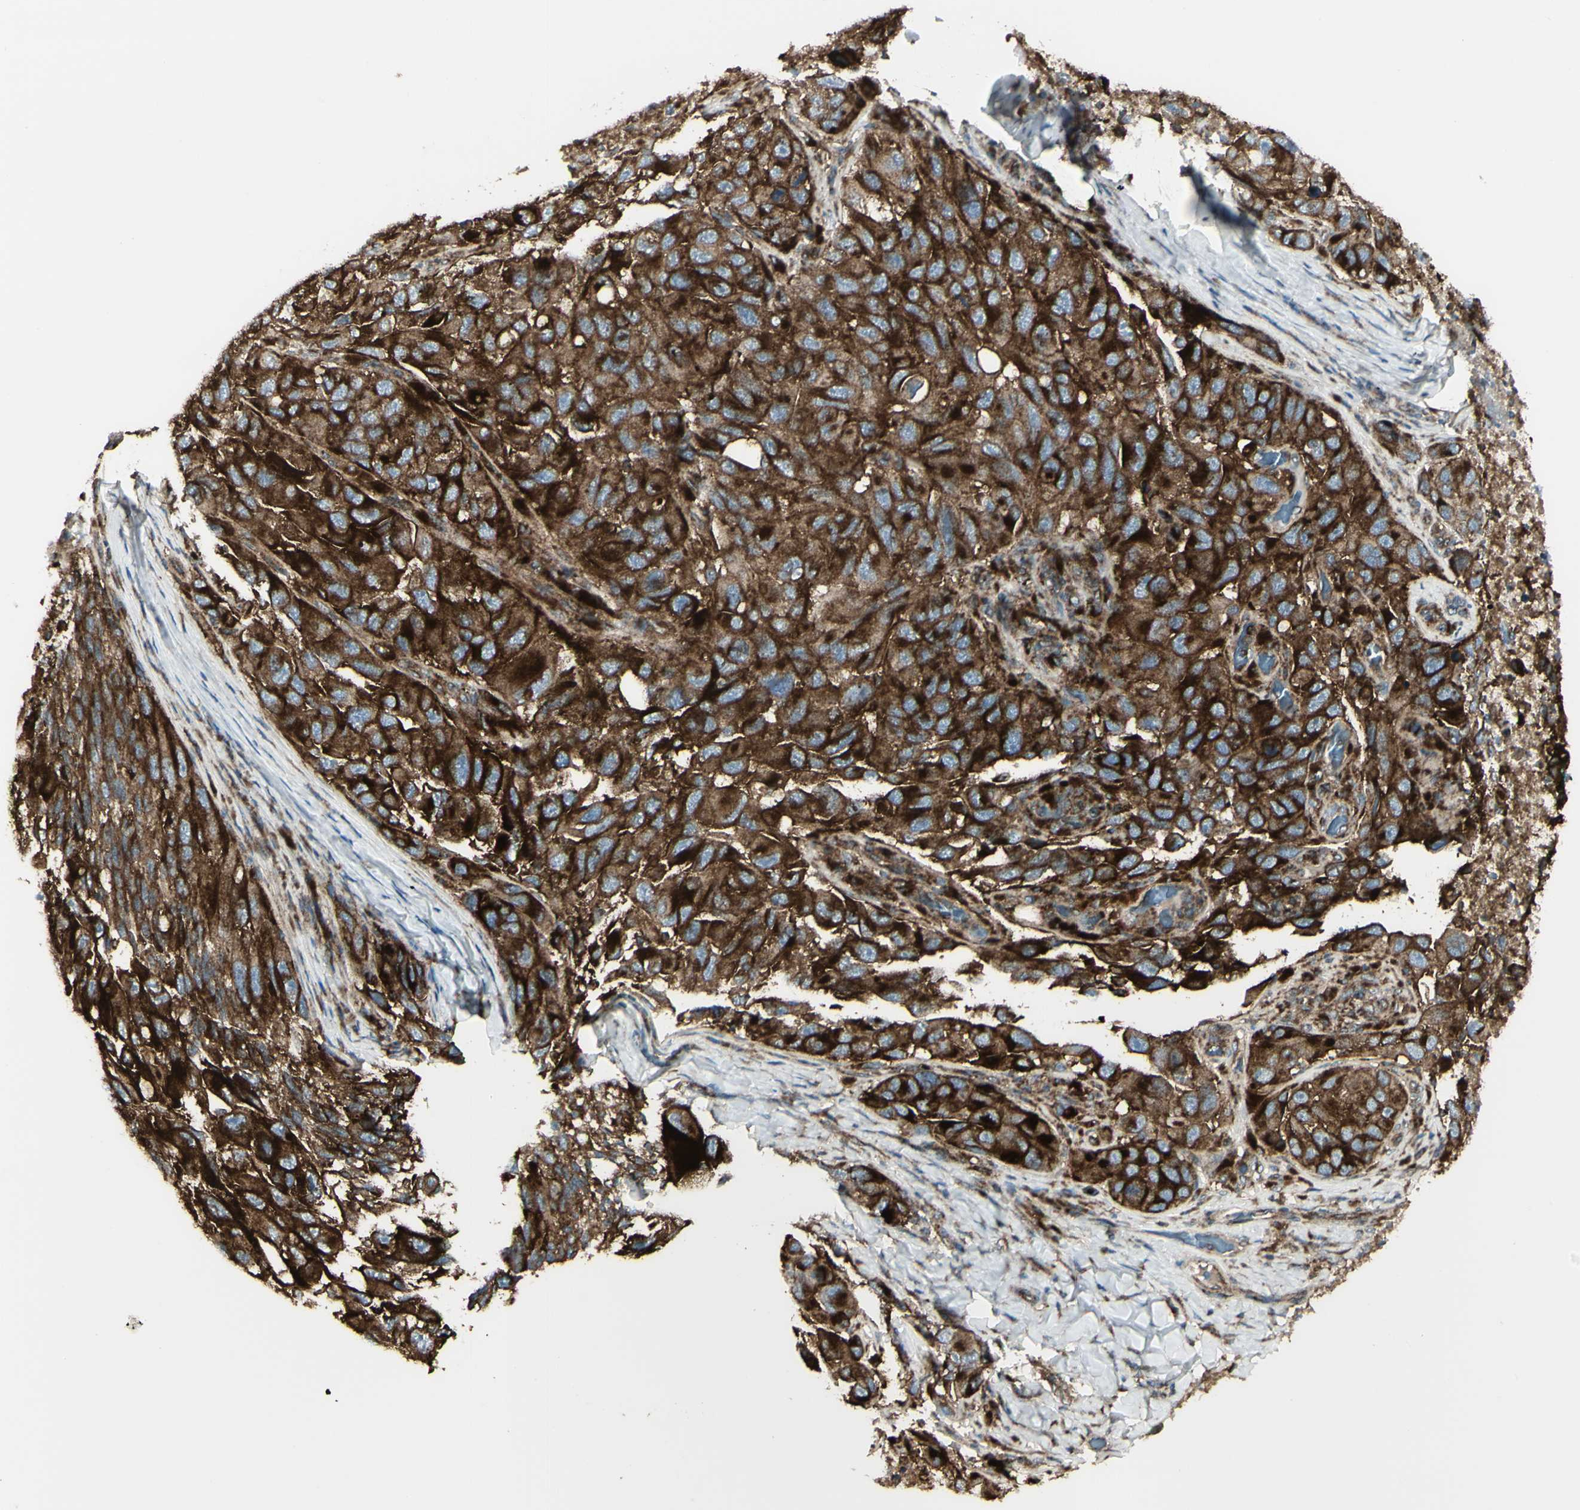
{"staining": {"intensity": "strong", "quantity": ">75%", "location": "cytoplasmic/membranous"}, "tissue": "melanoma", "cell_type": "Tumor cells", "image_type": "cancer", "snomed": [{"axis": "morphology", "description": "Malignant melanoma, NOS"}, {"axis": "topography", "description": "Skin"}], "caption": "Melanoma stained with a brown dye reveals strong cytoplasmic/membranous positive positivity in about >75% of tumor cells.", "gene": "NAPA", "patient": {"sex": "female", "age": 73}}